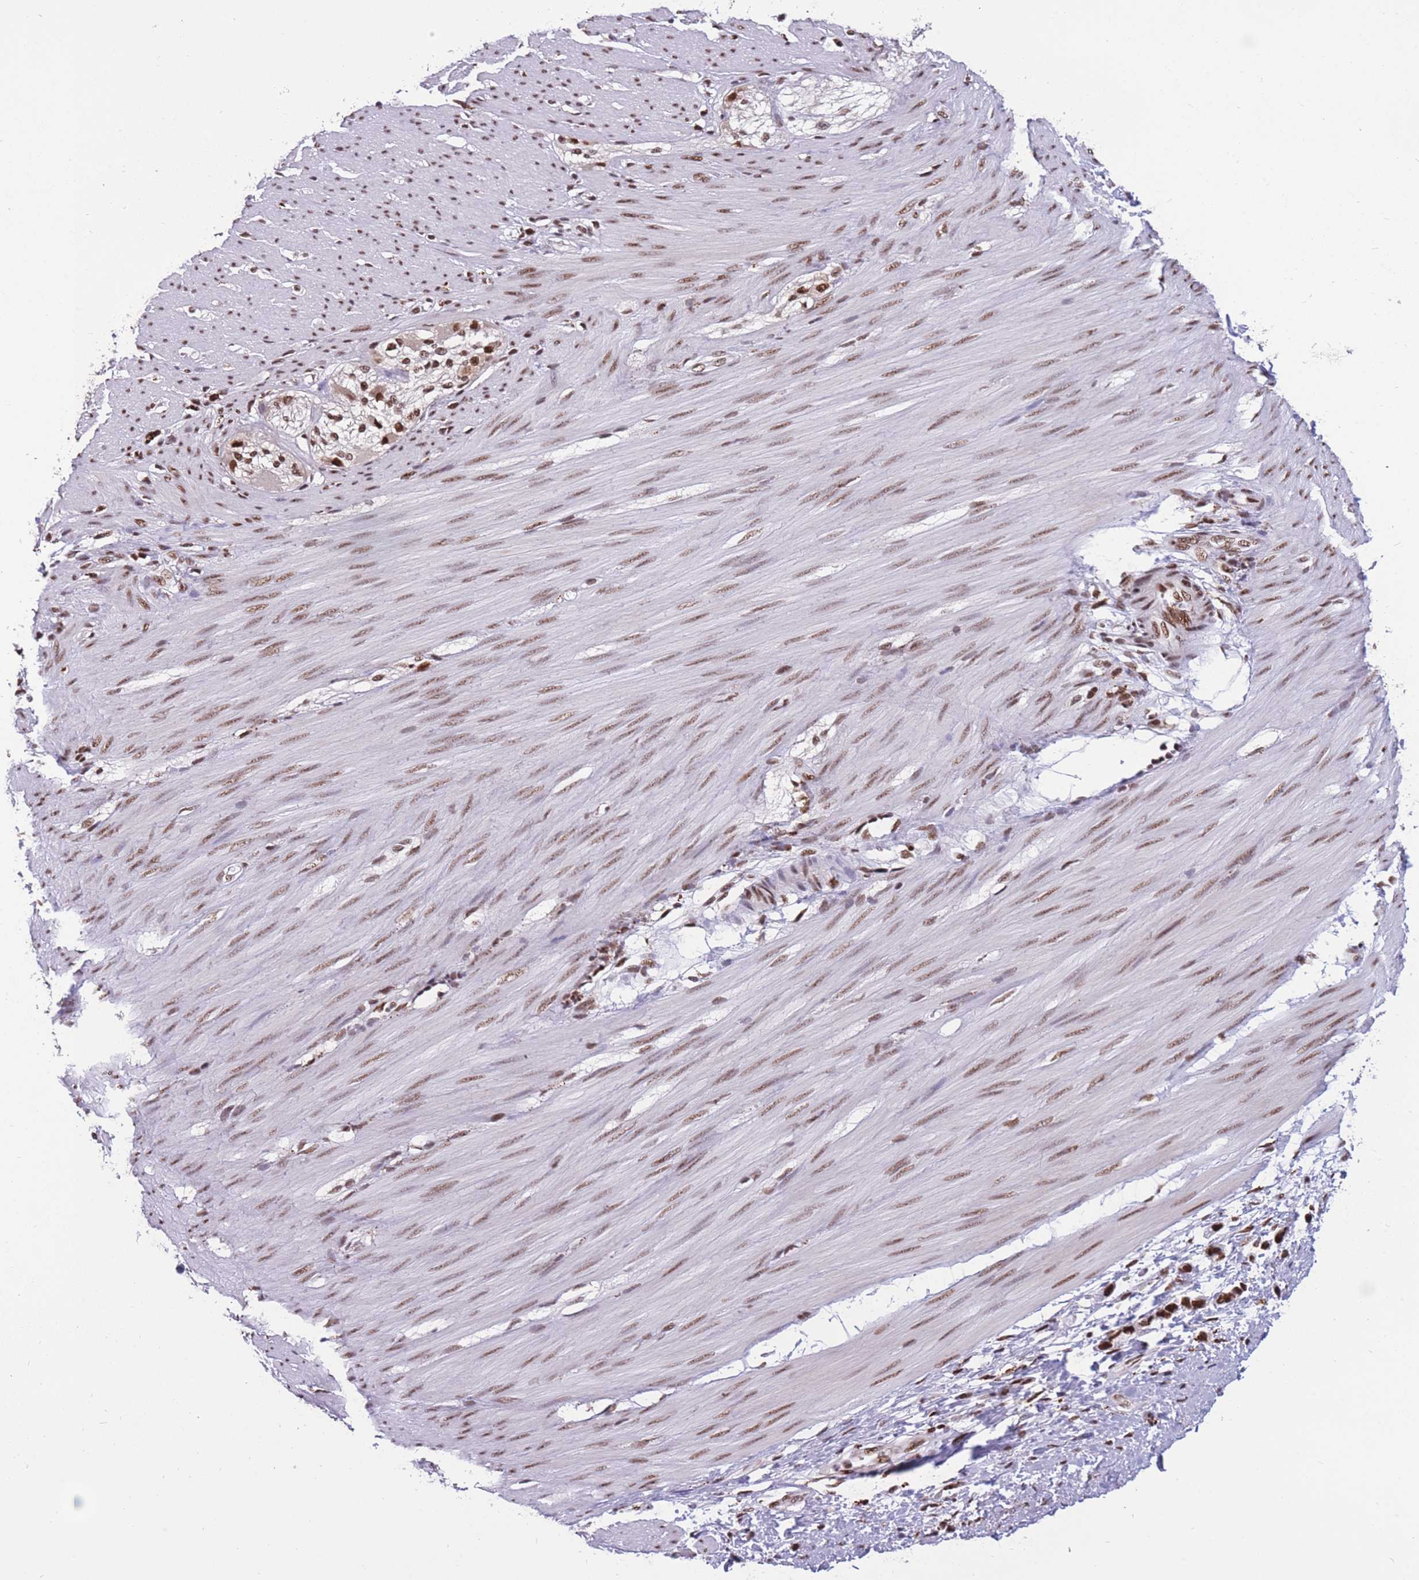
{"staining": {"intensity": "moderate", "quantity": ">75%", "location": "nuclear"}, "tissue": "smooth muscle", "cell_type": "Smooth muscle cells", "image_type": "normal", "snomed": [{"axis": "morphology", "description": "Normal tissue, NOS"}, {"axis": "morphology", "description": "Adenocarcinoma, NOS"}, {"axis": "topography", "description": "Colon"}, {"axis": "topography", "description": "Peripheral nerve tissue"}], "caption": "Immunohistochemistry micrograph of unremarkable smooth muscle stained for a protein (brown), which reveals medium levels of moderate nuclear positivity in approximately >75% of smooth muscle cells.", "gene": "PRPF19", "patient": {"sex": "male", "age": 14}}